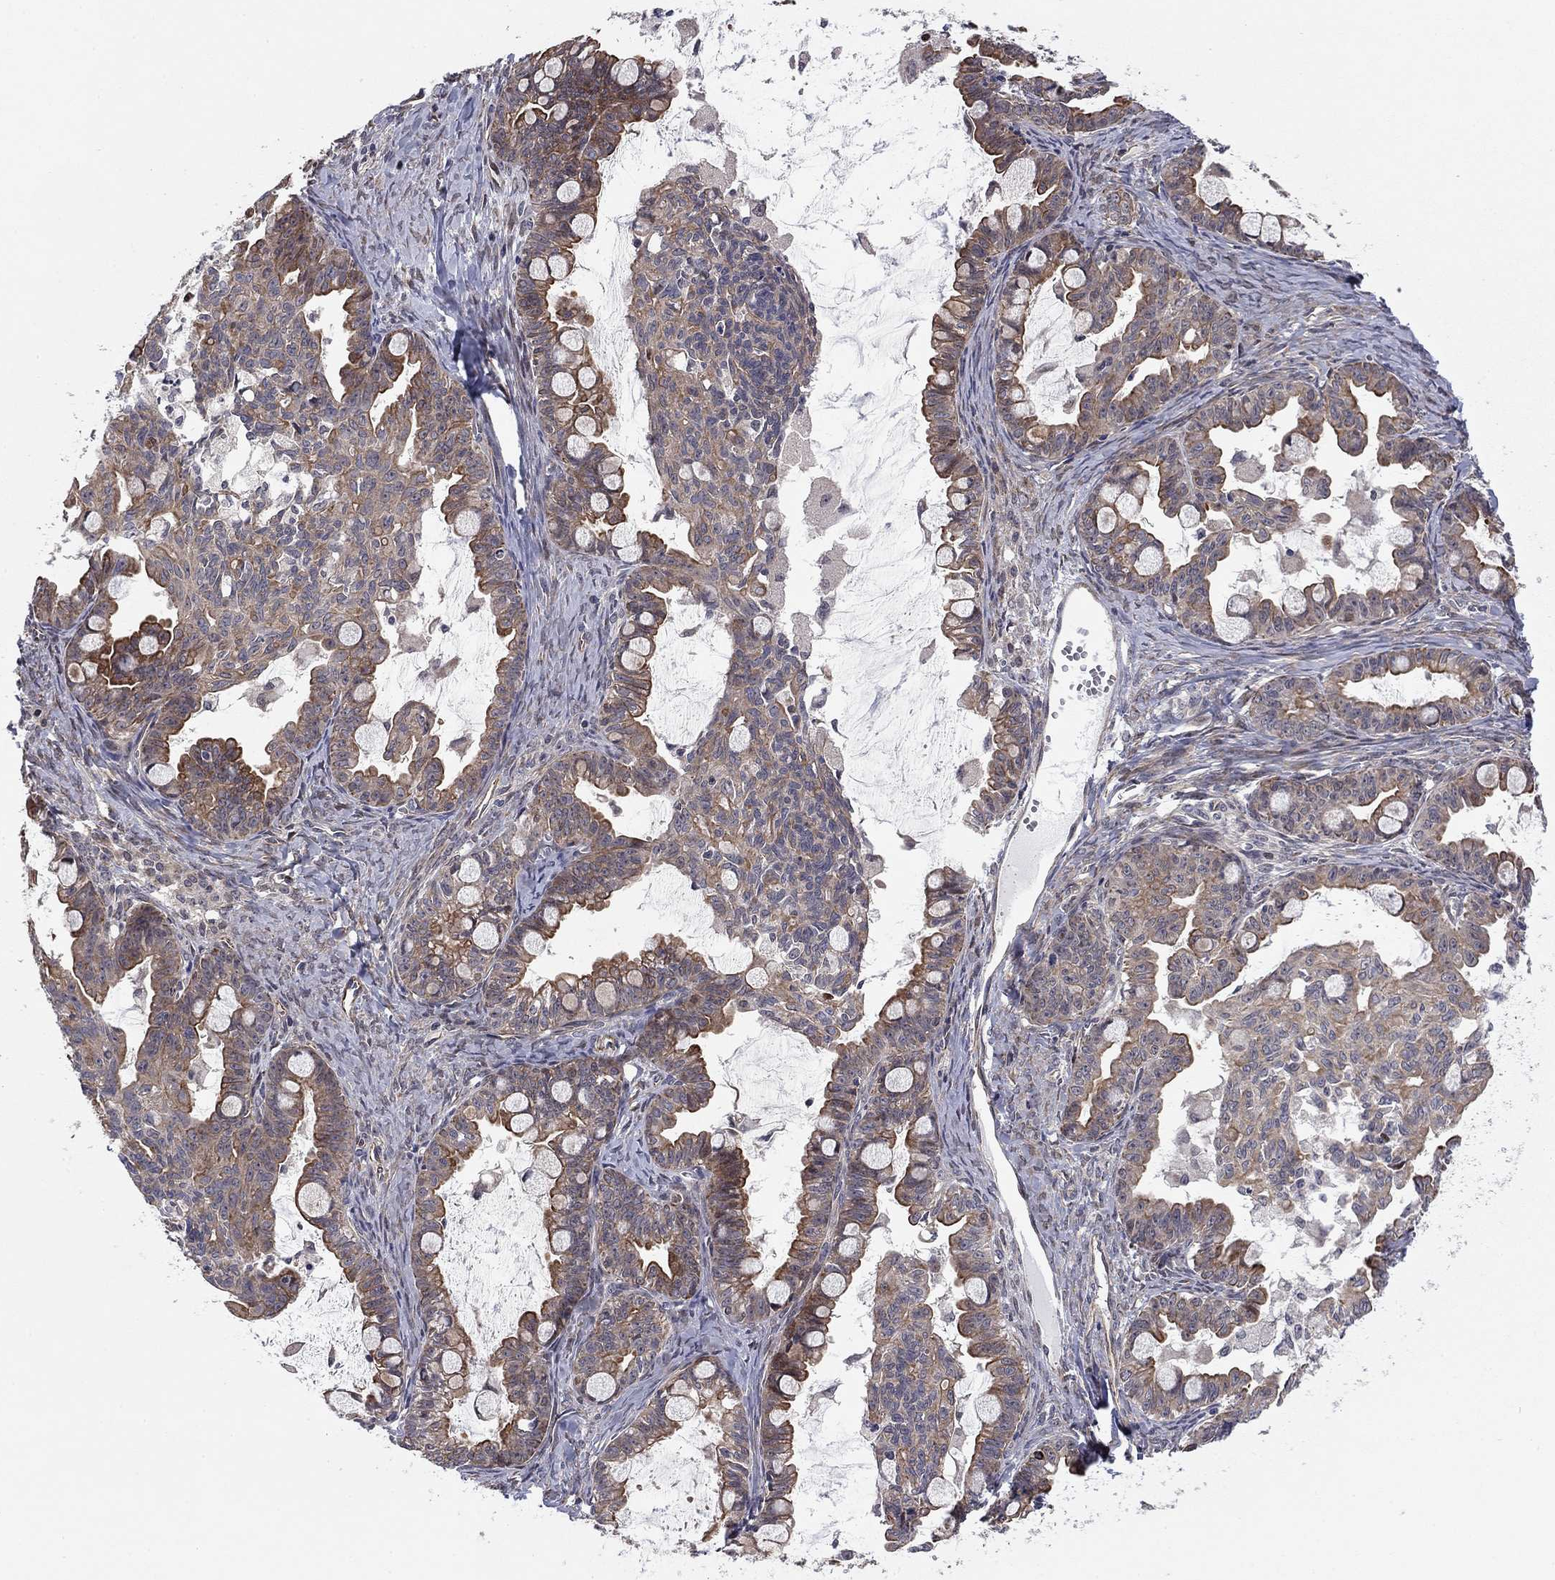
{"staining": {"intensity": "strong", "quantity": "<25%", "location": "cytoplasmic/membranous"}, "tissue": "ovarian cancer", "cell_type": "Tumor cells", "image_type": "cancer", "snomed": [{"axis": "morphology", "description": "Cystadenocarcinoma, mucinous, NOS"}, {"axis": "topography", "description": "Ovary"}], "caption": "Ovarian cancer (mucinous cystadenocarcinoma) tissue shows strong cytoplasmic/membranous positivity in about <25% of tumor cells", "gene": "BCL11A", "patient": {"sex": "female", "age": 63}}